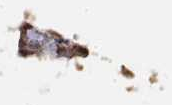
{"staining": {"intensity": "moderate", "quantity": "<25%", "location": "cytoplasmic/membranous"}, "tissue": "cervical cancer", "cell_type": "Tumor cells", "image_type": "cancer", "snomed": [{"axis": "morphology", "description": "Squamous cell carcinoma, NOS"}, {"axis": "topography", "description": "Cervix"}], "caption": "Cervical cancer tissue shows moderate cytoplasmic/membranous positivity in approximately <25% of tumor cells", "gene": "PCID2", "patient": {"sex": "female", "age": 51}}